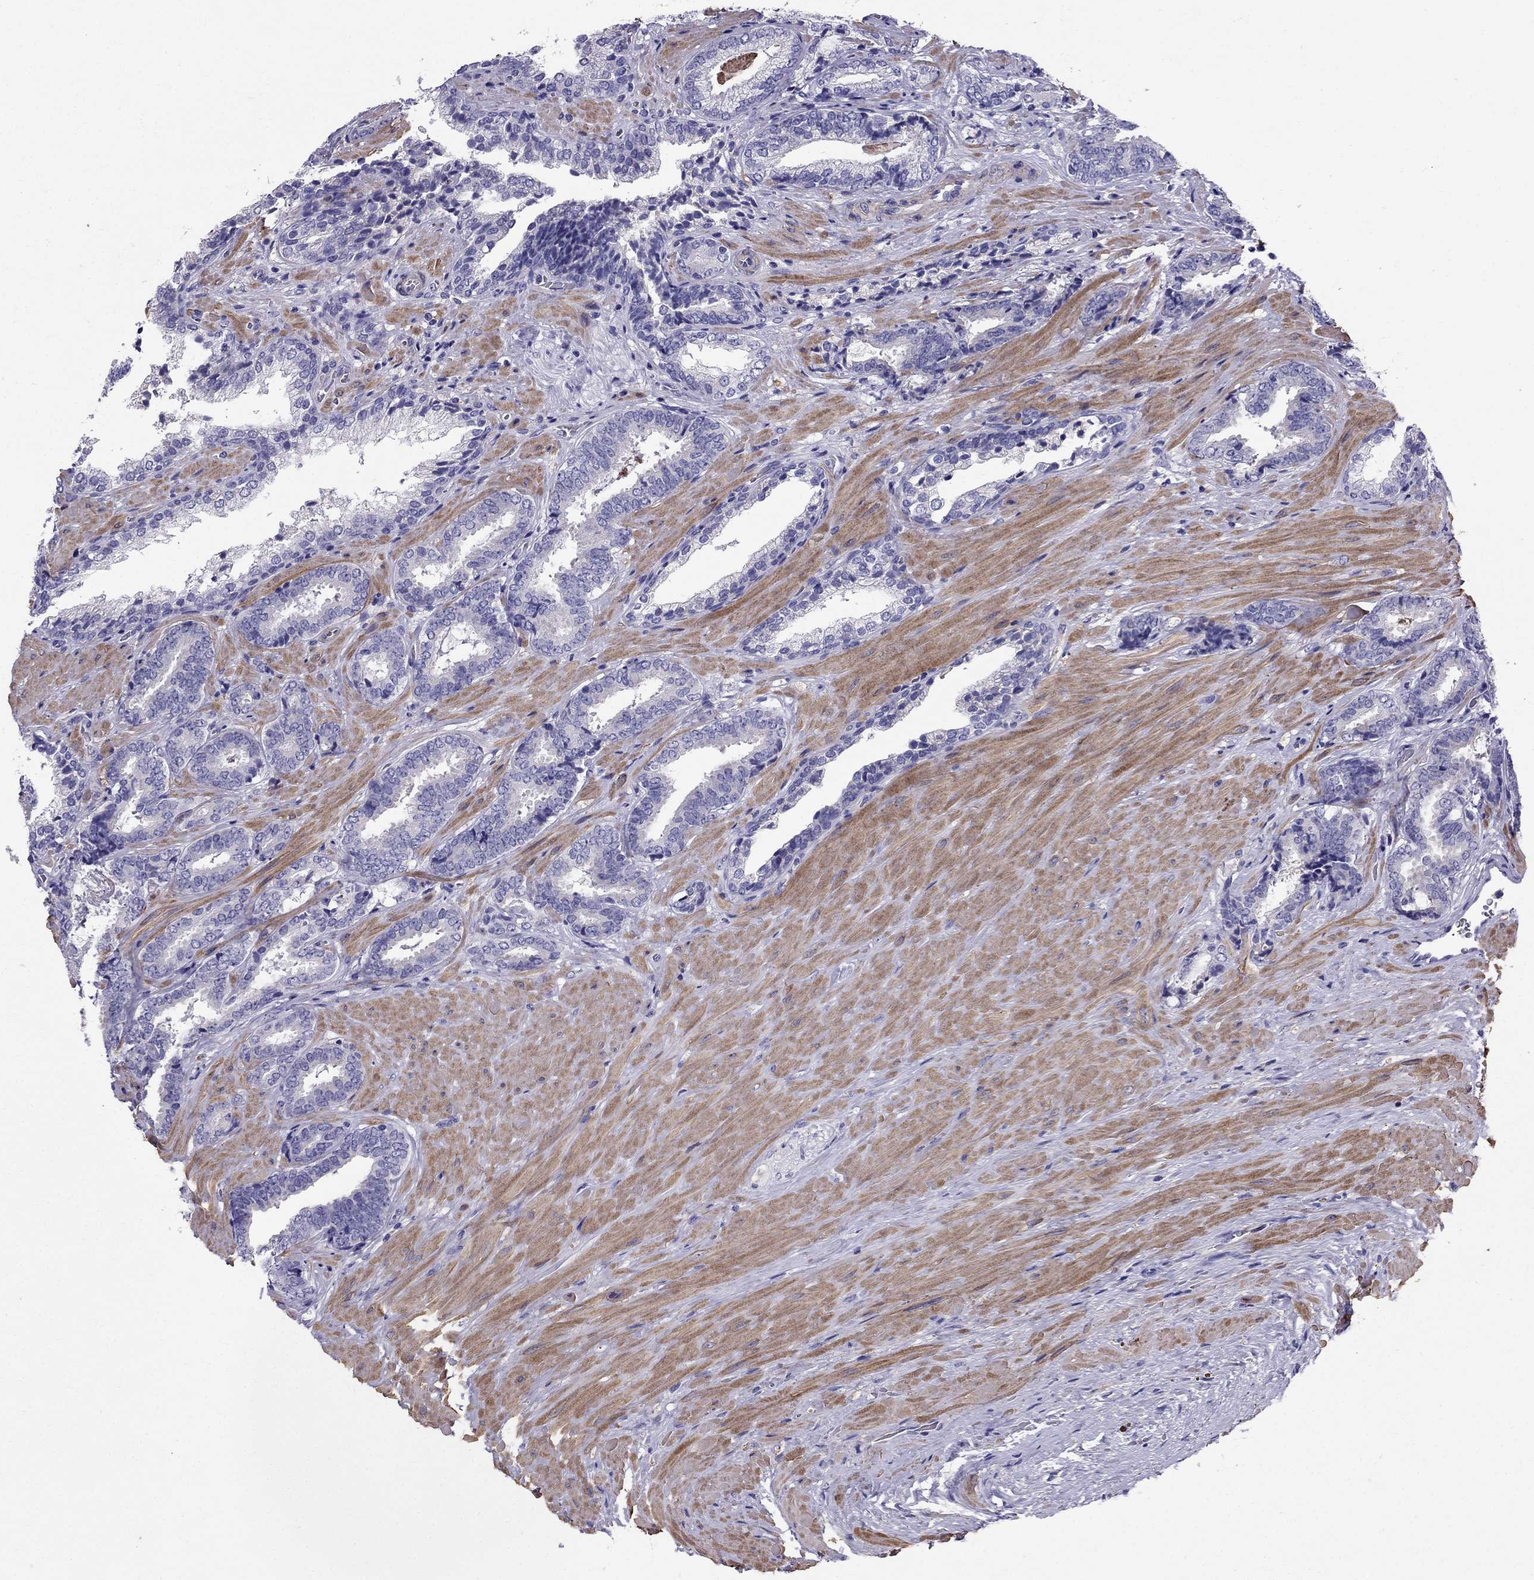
{"staining": {"intensity": "negative", "quantity": "none", "location": "none"}, "tissue": "prostate cancer", "cell_type": "Tumor cells", "image_type": "cancer", "snomed": [{"axis": "morphology", "description": "Adenocarcinoma, Low grade"}, {"axis": "topography", "description": "Prostate"}], "caption": "IHC photomicrograph of neoplastic tissue: prostate low-grade adenocarcinoma stained with DAB (3,3'-diaminobenzidine) displays no significant protein expression in tumor cells. (DAB IHC with hematoxylin counter stain).", "gene": "GPR50", "patient": {"sex": "male", "age": 61}}